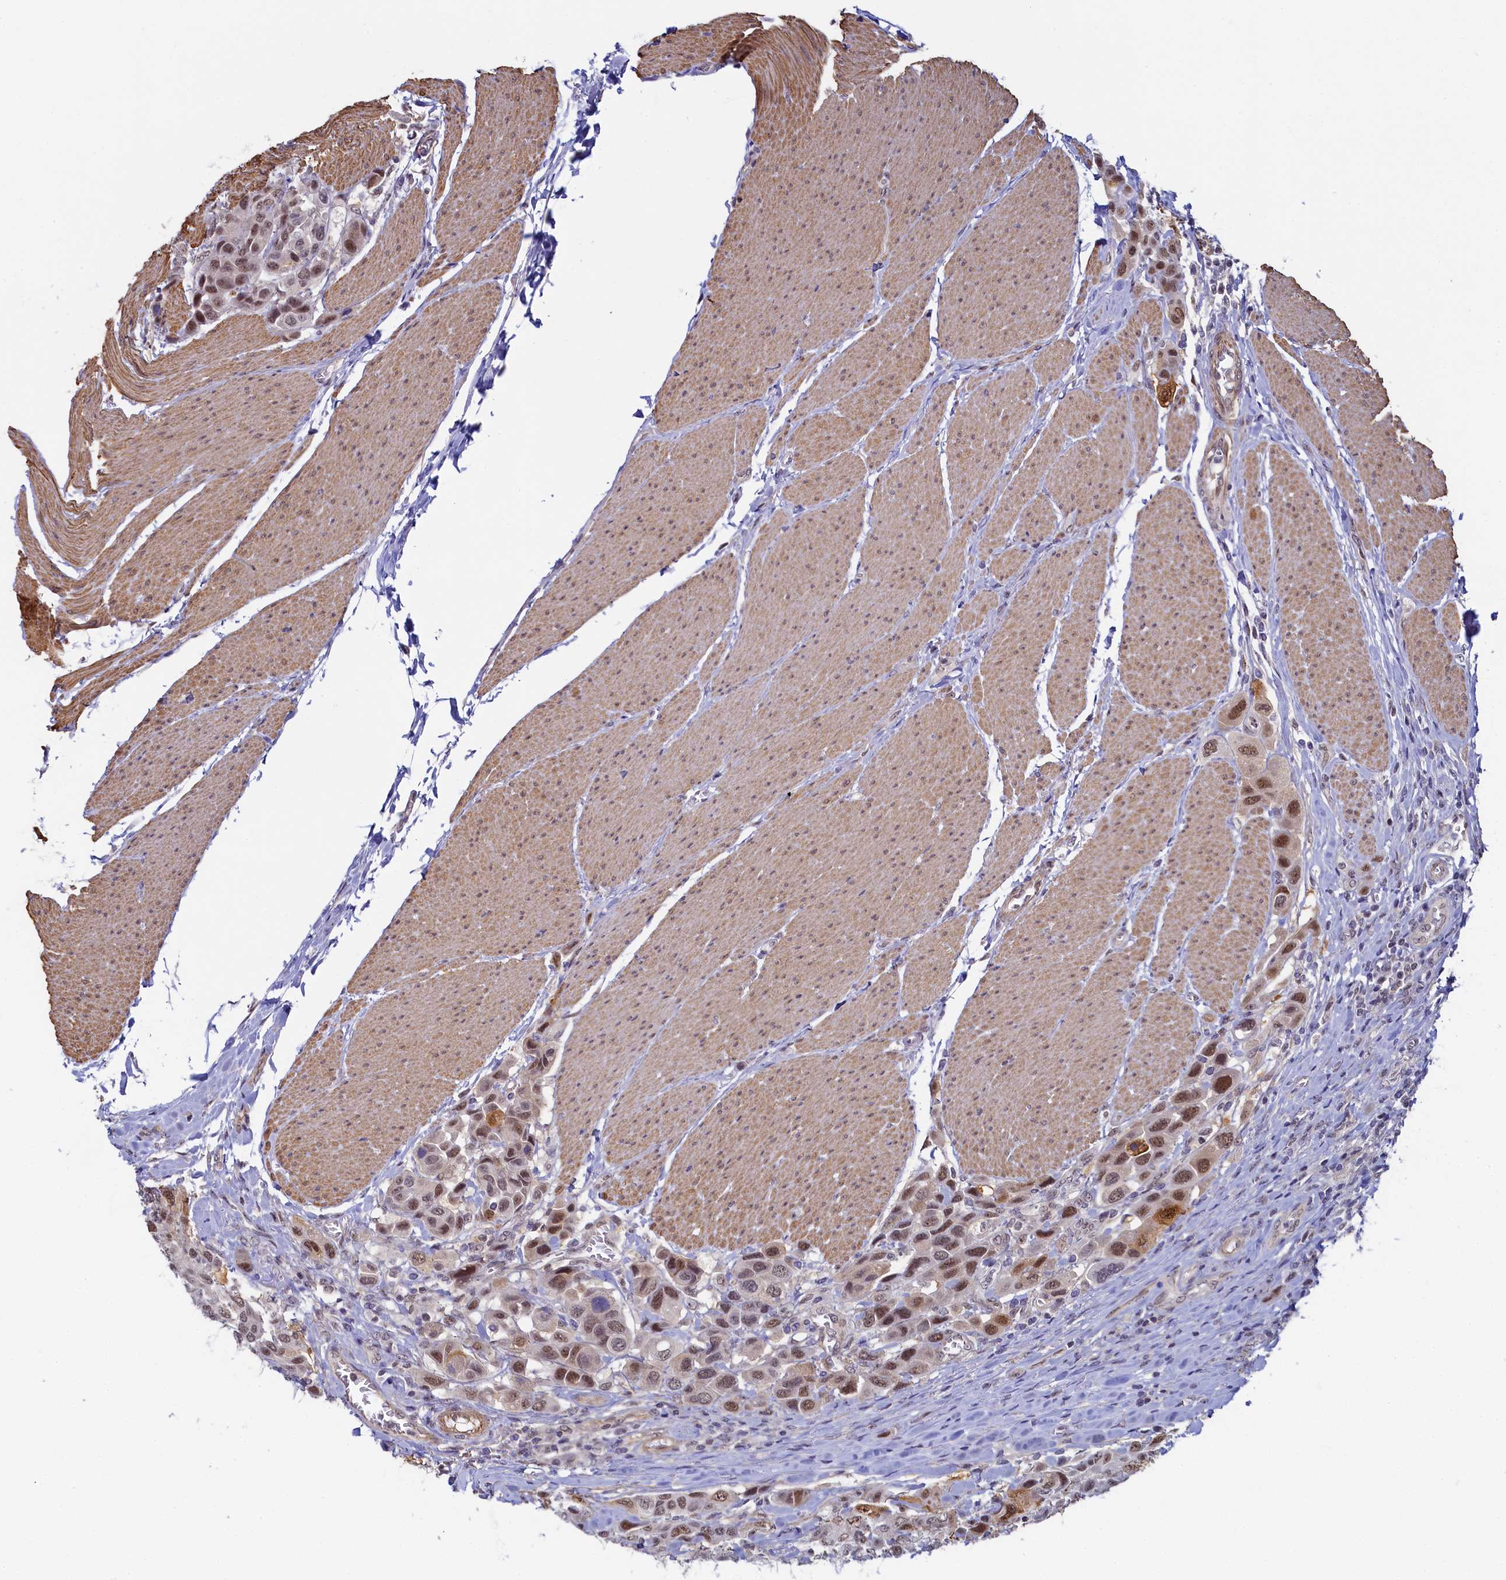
{"staining": {"intensity": "moderate", "quantity": ">75%", "location": "nuclear"}, "tissue": "urothelial cancer", "cell_type": "Tumor cells", "image_type": "cancer", "snomed": [{"axis": "morphology", "description": "Urothelial carcinoma, High grade"}, {"axis": "topography", "description": "Urinary bladder"}], "caption": "IHC (DAB (3,3'-diaminobenzidine)) staining of urothelial cancer demonstrates moderate nuclear protein expression in approximately >75% of tumor cells.", "gene": "INTS14", "patient": {"sex": "male", "age": 50}}